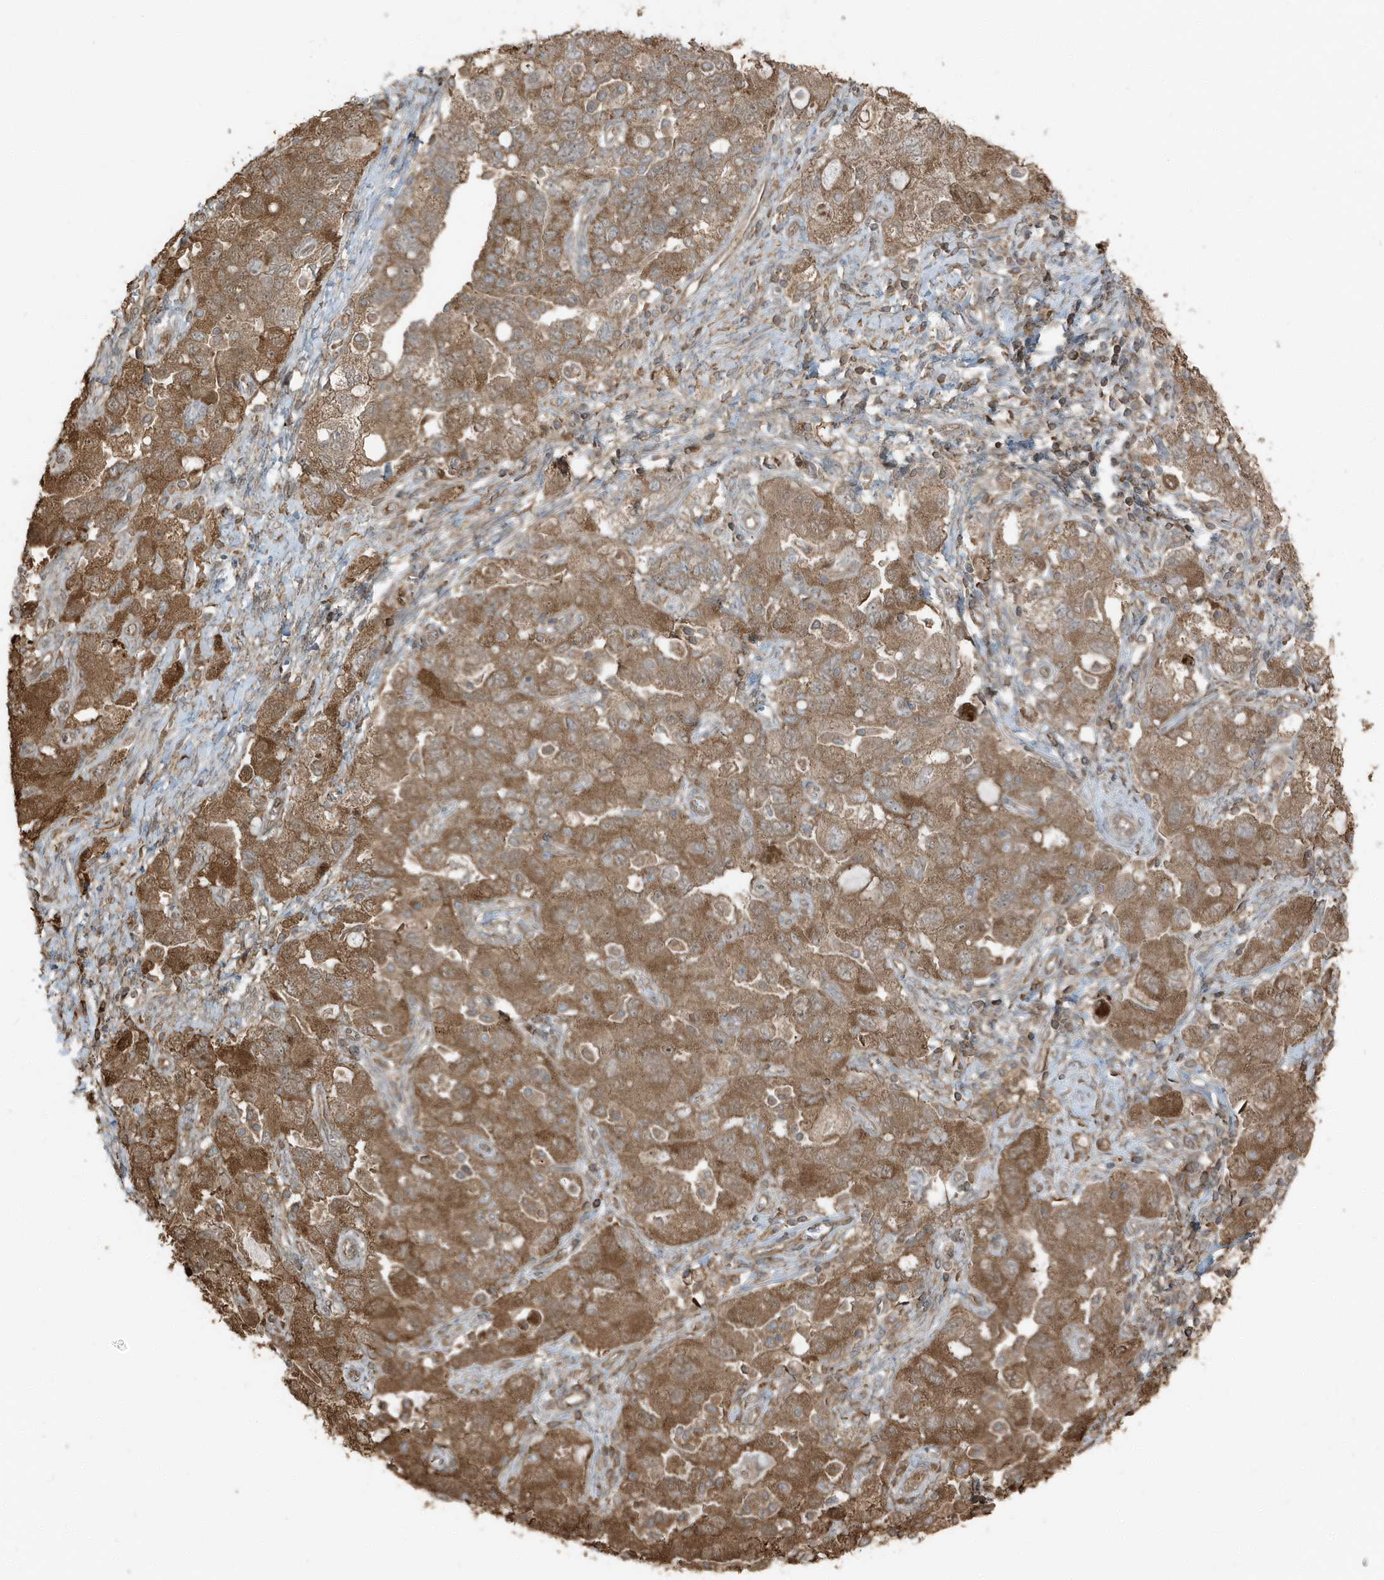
{"staining": {"intensity": "moderate", "quantity": ">75%", "location": "cytoplasmic/membranous"}, "tissue": "ovarian cancer", "cell_type": "Tumor cells", "image_type": "cancer", "snomed": [{"axis": "morphology", "description": "Carcinoma, NOS"}, {"axis": "morphology", "description": "Cystadenocarcinoma, serous, NOS"}, {"axis": "topography", "description": "Ovary"}], "caption": "High-magnification brightfield microscopy of ovarian cancer stained with DAB (3,3'-diaminobenzidine) (brown) and counterstained with hematoxylin (blue). tumor cells exhibit moderate cytoplasmic/membranous expression is seen in about>75% of cells.", "gene": "AZI2", "patient": {"sex": "female", "age": 69}}